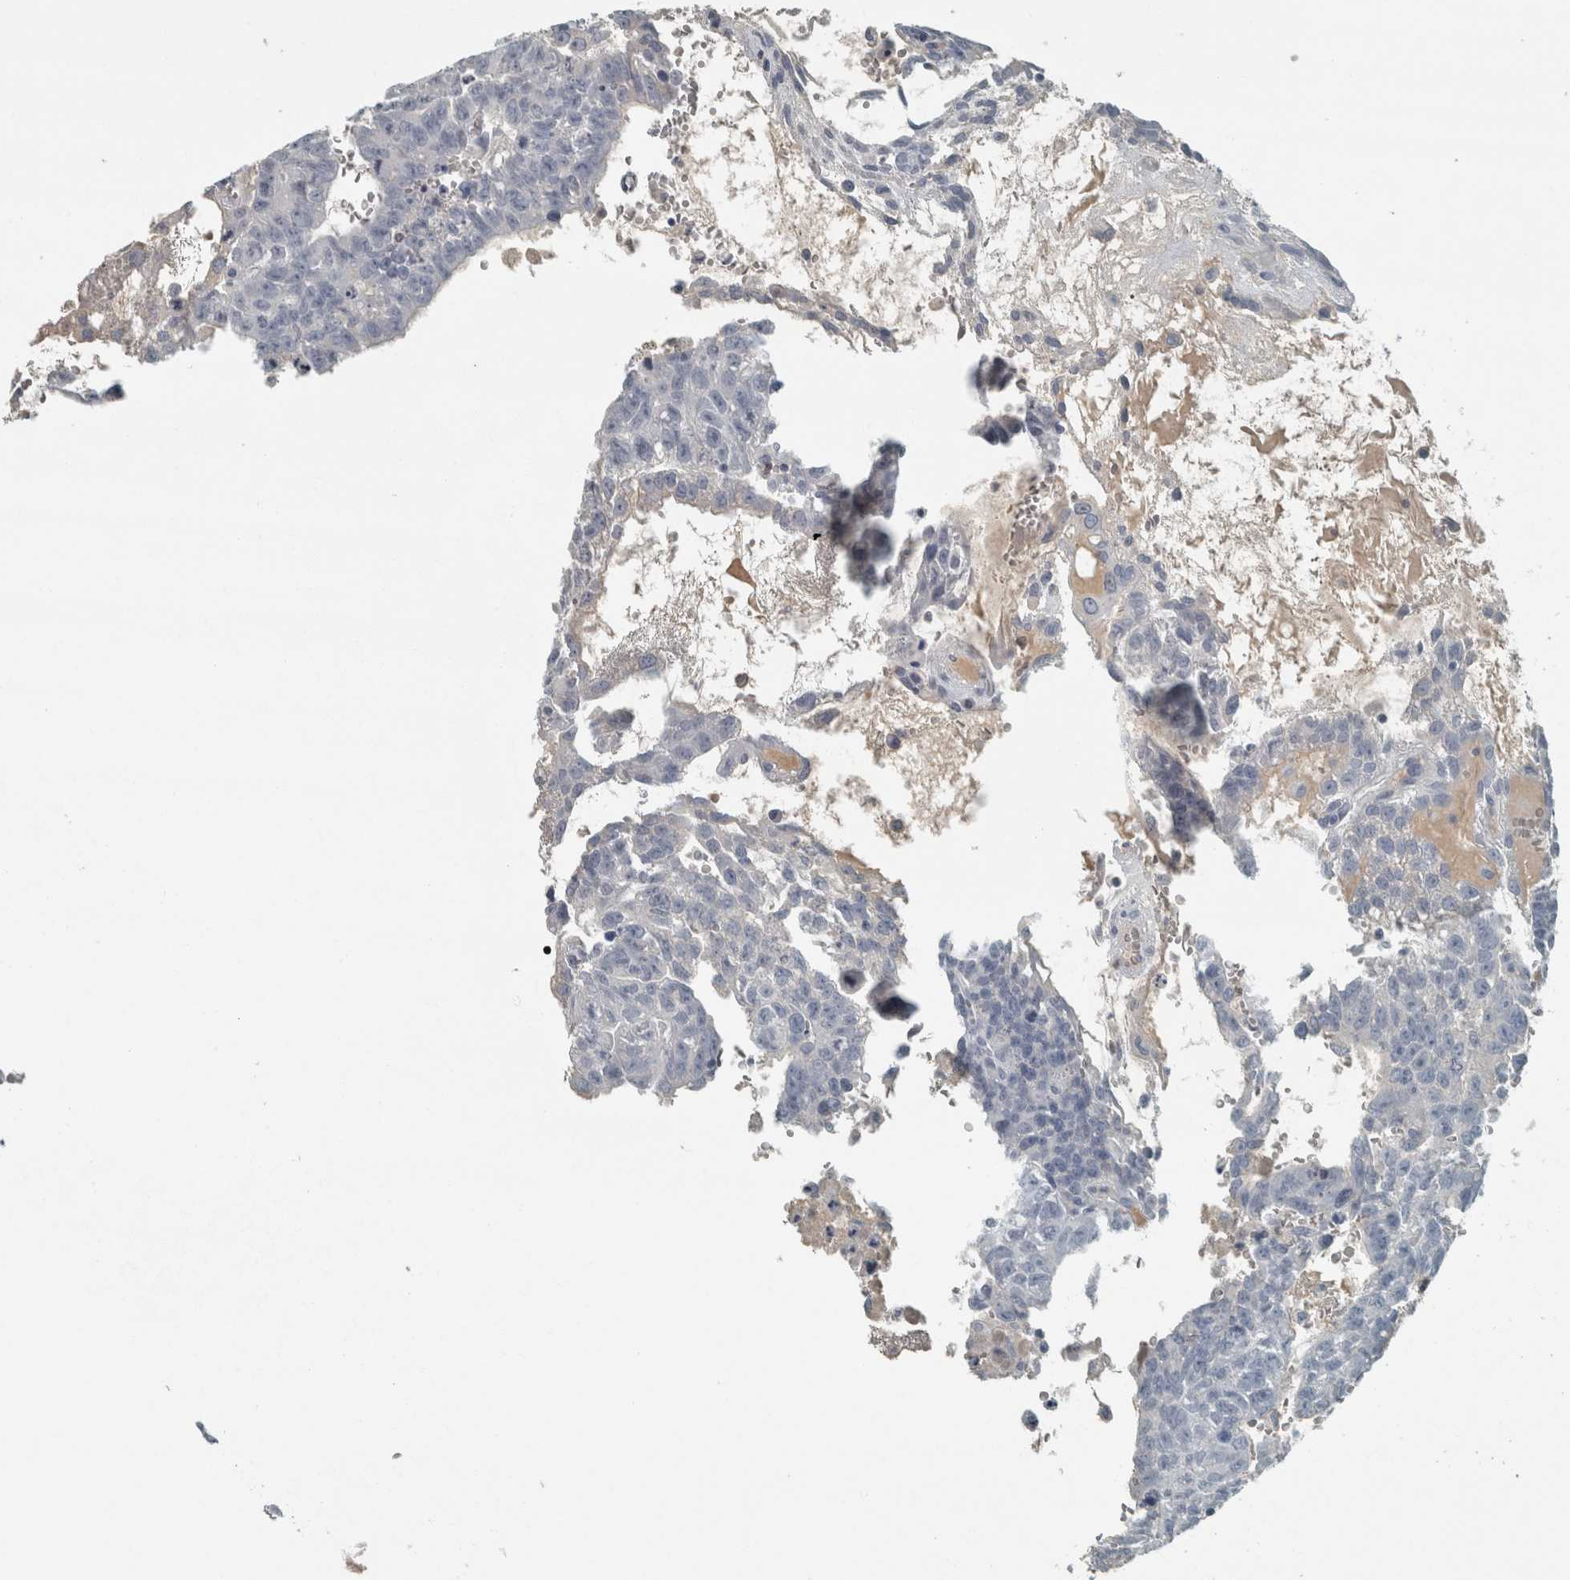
{"staining": {"intensity": "negative", "quantity": "none", "location": "none"}, "tissue": "testis cancer", "cell_type": "Tumor cells", "image_type": "cancer", "snomed": [{"axis": "morphology", "description": "Seminoma, NOS"}, {"axis": "morphology", "description": "Carcinoma, Embryonal, NOS"}, {"axis": "topography", "description": "Testis"}], "caption": "Tumor cells show no significant staining in testis cancer (embryonal carcinoma).", "gene": "CHL1", "patient": {"sex": "male", "age": 52}}